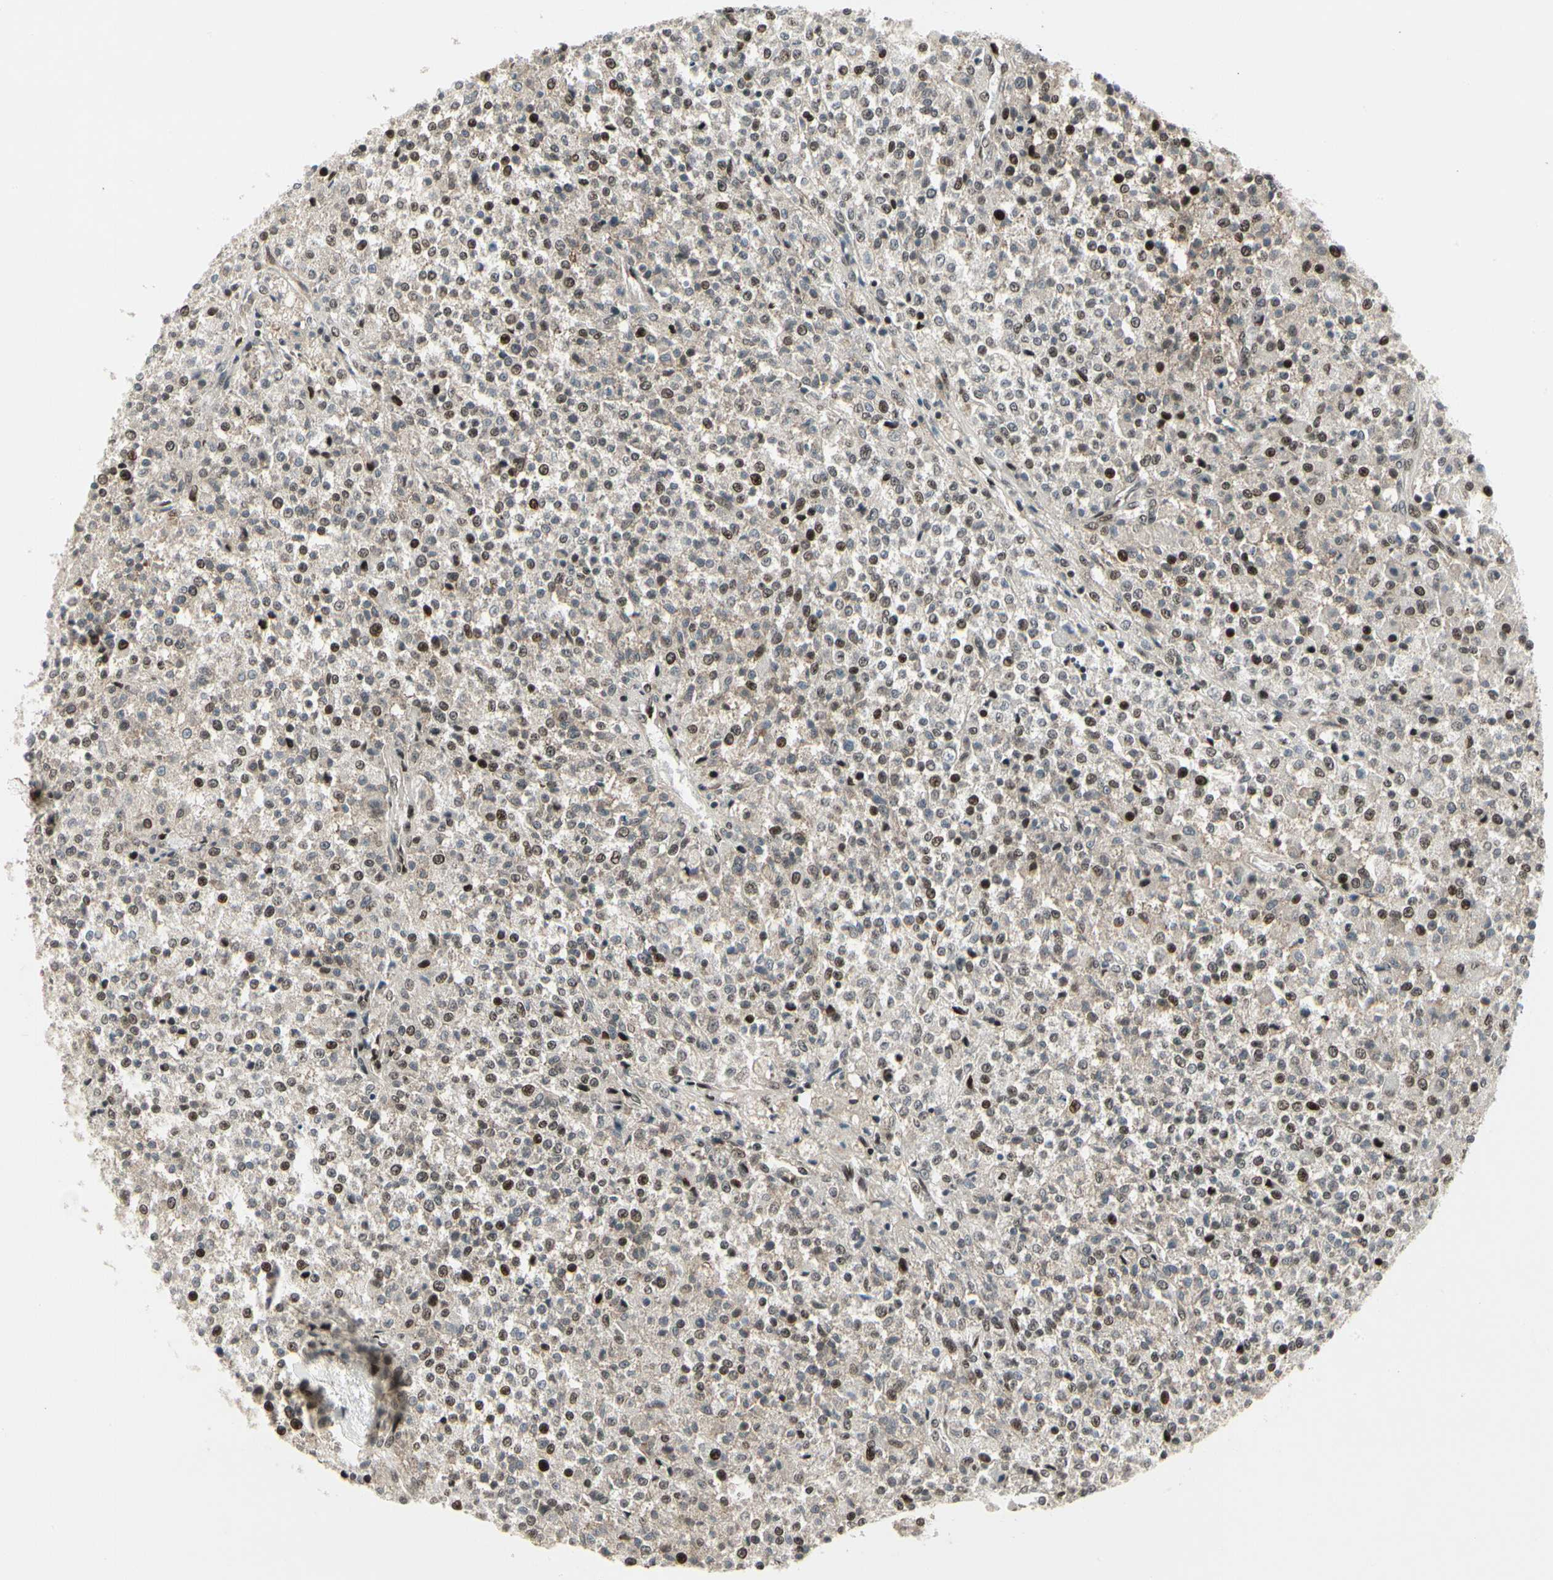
{"staining": {"intensity": "moderate", "quantity": "<25%", "location": "nuclear"}, "tissue": "testis cancer", "cell_type": "Tumor cells", "image_type": "cancer", "snomed": [{"axis": "morphology", "description": "Seminoma, NOS"}, {"axis": "topography", "description": "Testis"}], "caption": "A brown stain highlights moderate nuclear positivity of a protein in human testis cancer (seminoma) tumor cells. Using DAB (brown) and hematoxylin (blue) stains, captured at high magnification using brightfield microscopy.", "gene": "FOXJ2", "patient": {"sex": "male", "age": 59}}